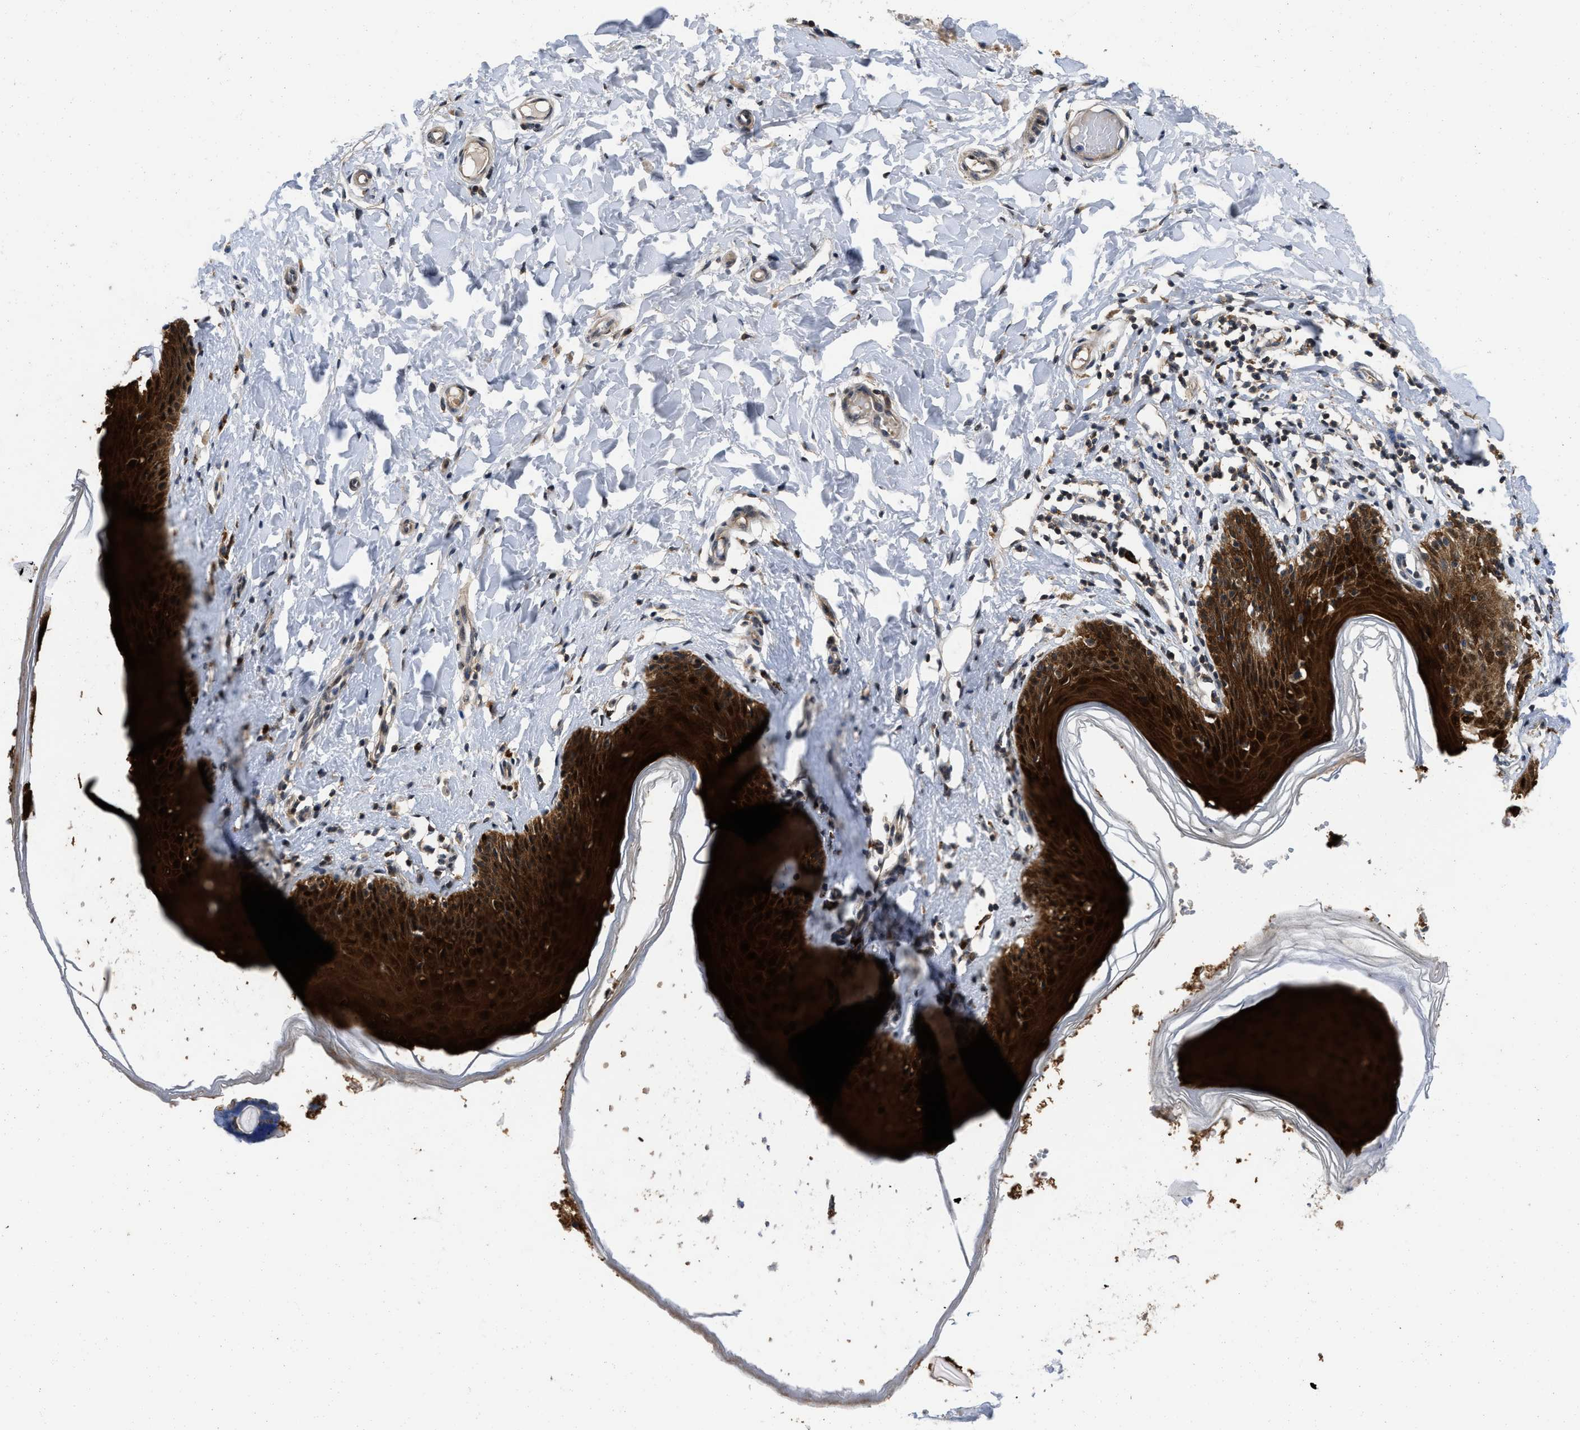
{"staining": {"intensity": "strong", "quantity": ">75%", "location": "cytoplasmic/membranous,nuclear"}, "tissue": "skin", "cell_type": "Epidermal cells", "image_type": "normal", "snomed": [{"axis": "morphology", "description": "Normal tissue, NOS"}, {"axis": "topography", "description": "Vulva"}], "caption": "Approximately >75% of epidermal cells in benign skin reveal strong cytoplasmic/membranous,nuclear protein staining as visualized by brown immunohistochemical staining.", "gene": "PRDM14", "patient": {"sex": "female", "age": 66}}